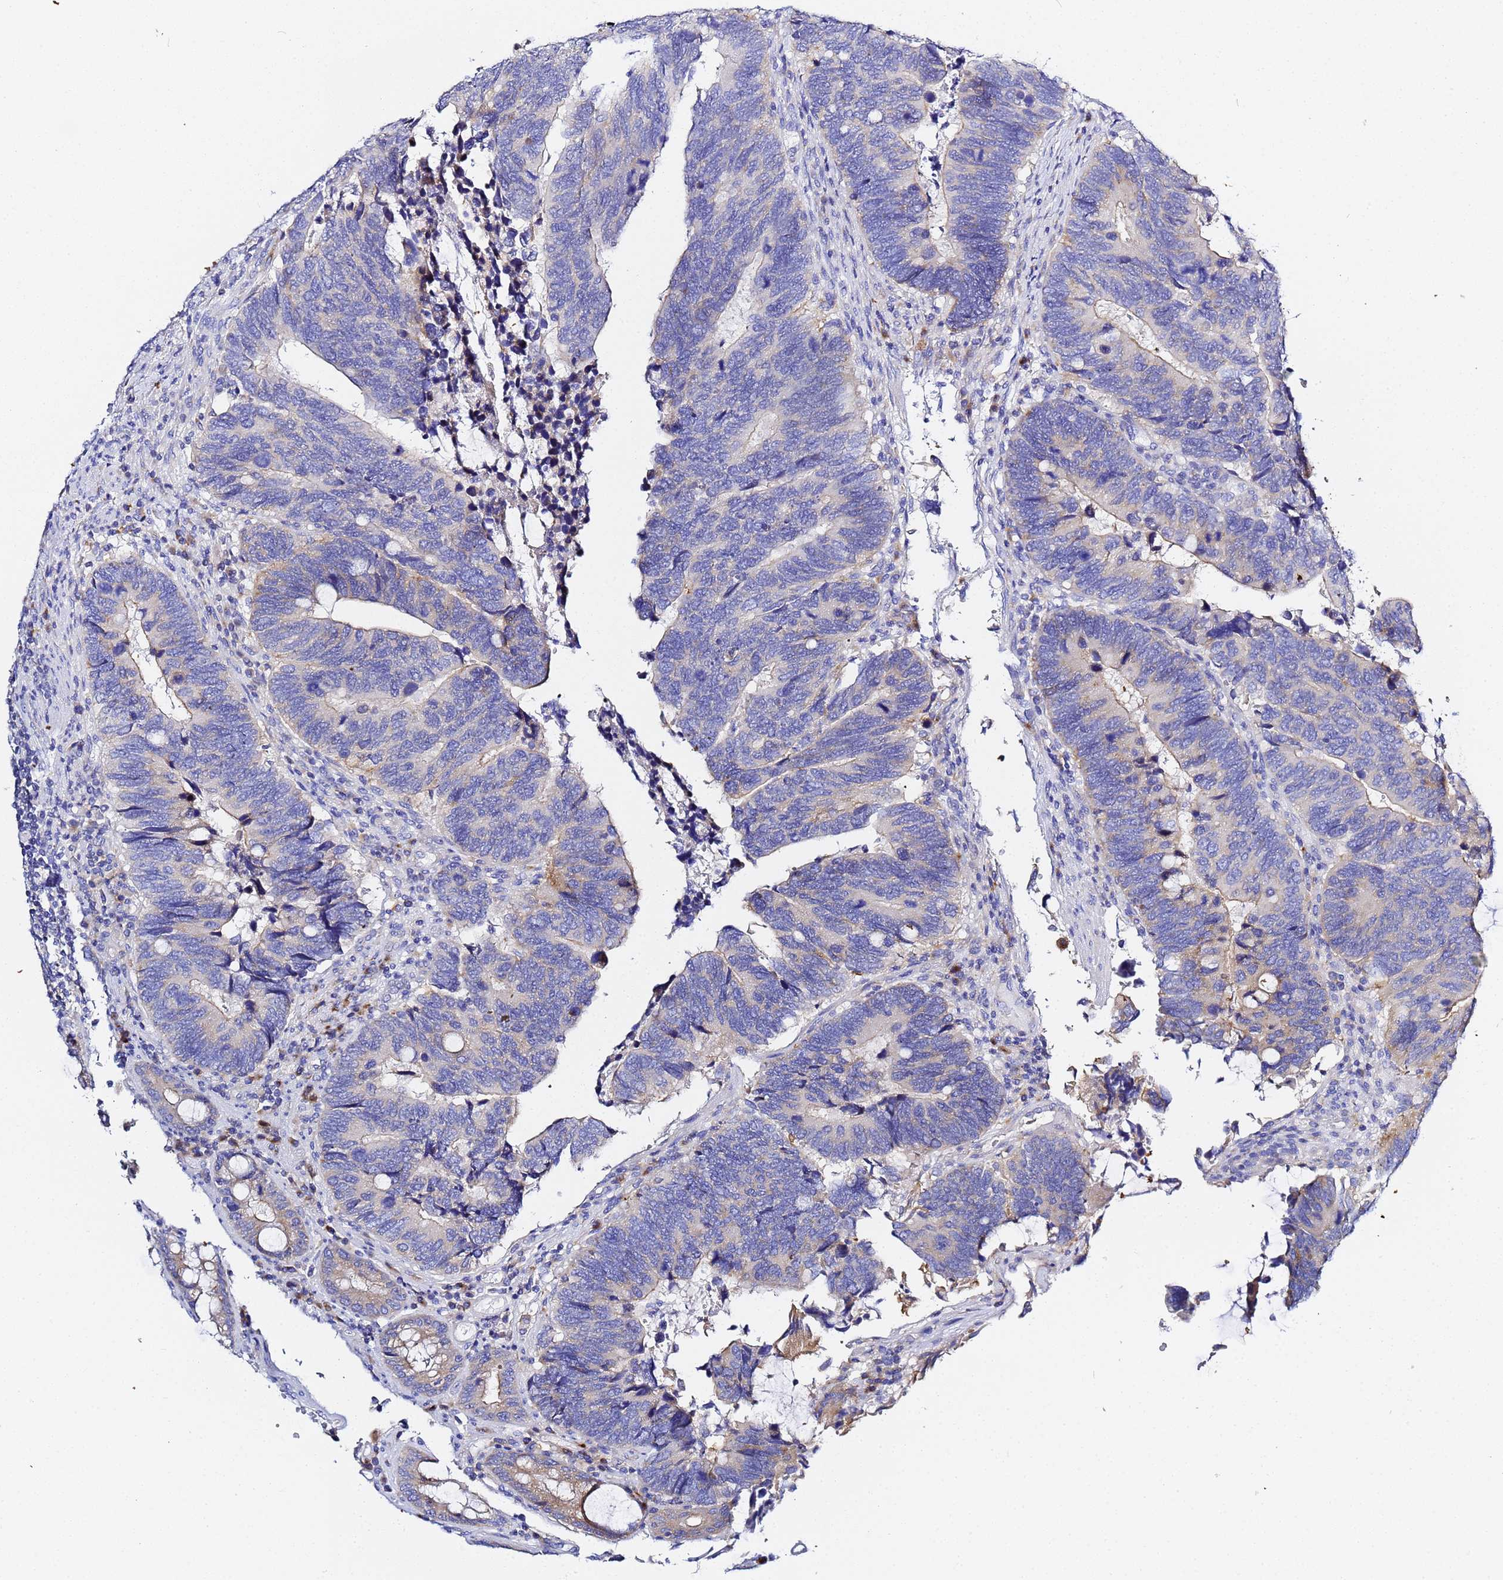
{"staining": {"intensity": "moderate", "quantity": "<25%", "location": "cytoplasmic/membranous"}, "tissue": "colorectal cancer", "cell_type": "Tumor cells", "image_type": "cancer", "snomed": [{"axis": "morphology", "description": "Adenocarcinoma, NOS"}, {"axis": "topography", "description": "Colon"}], "caption": "Colorectal cancer tissue reveals moderate cytoplasmic/membranous positivity in about <25% of tumor cells", "gene": "VTI1B", "patient": {"sex": "male", "age": 87}}